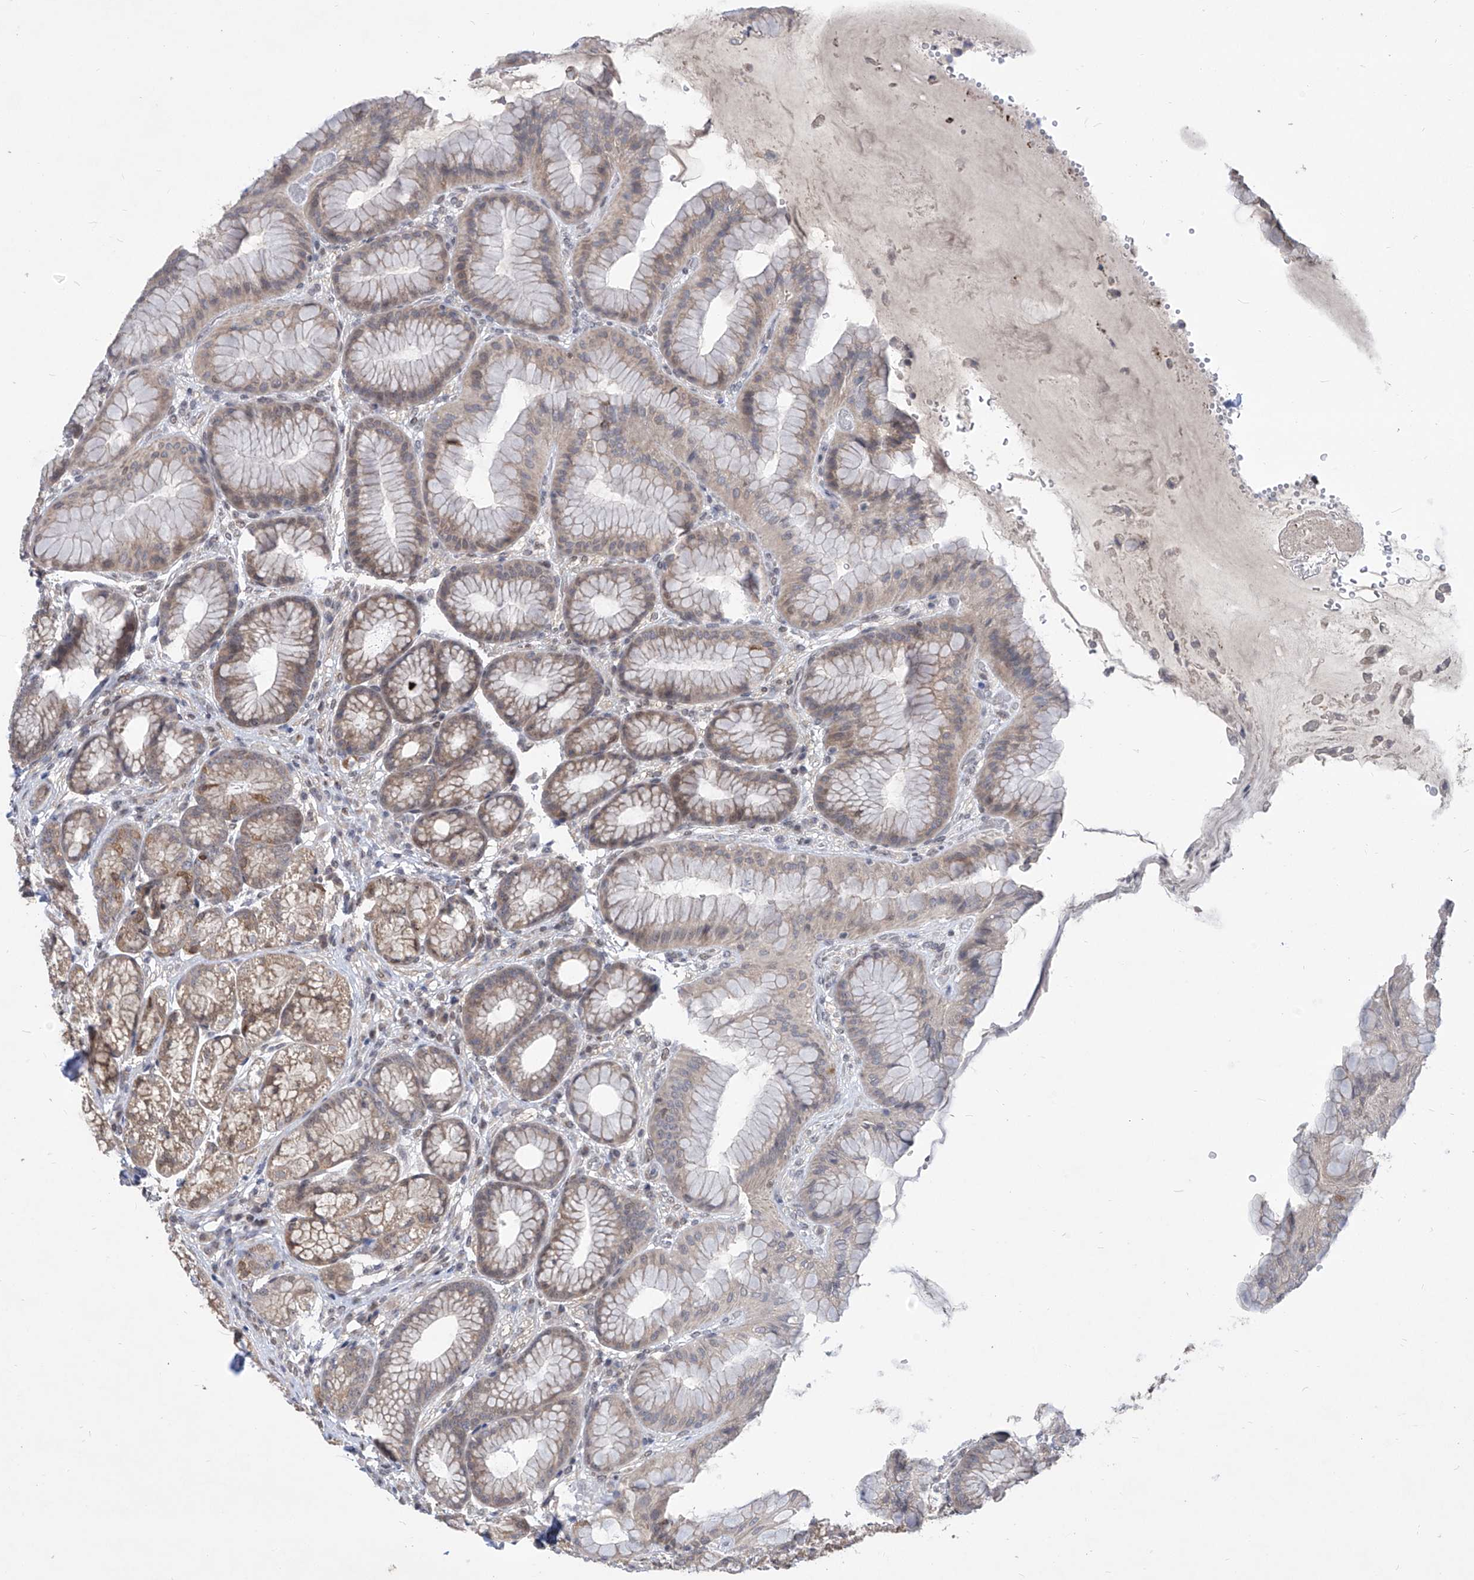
{"staining": {"intensity": "moderate", "quantity": "25%-75%", "location": "cytoplasmic/membranous"}, "tissue": "stomach", "cell_type": "Glandular cells", "image_type": "normal", "snomed": [{"axis": "morphology", "description": "Normal tissue, NOS"}, {"axis": "topography", "description": "Stomach"}], "caption": "IHC (DAB (3,3'-diaminobenzidine)) staining of benign stomach displays moderate cytoplasmic/membranous protein expression in approximately 25%-75% of glandular cells.", "gene": "CETN1", "patient": {"sex": "male", "age": 57}}